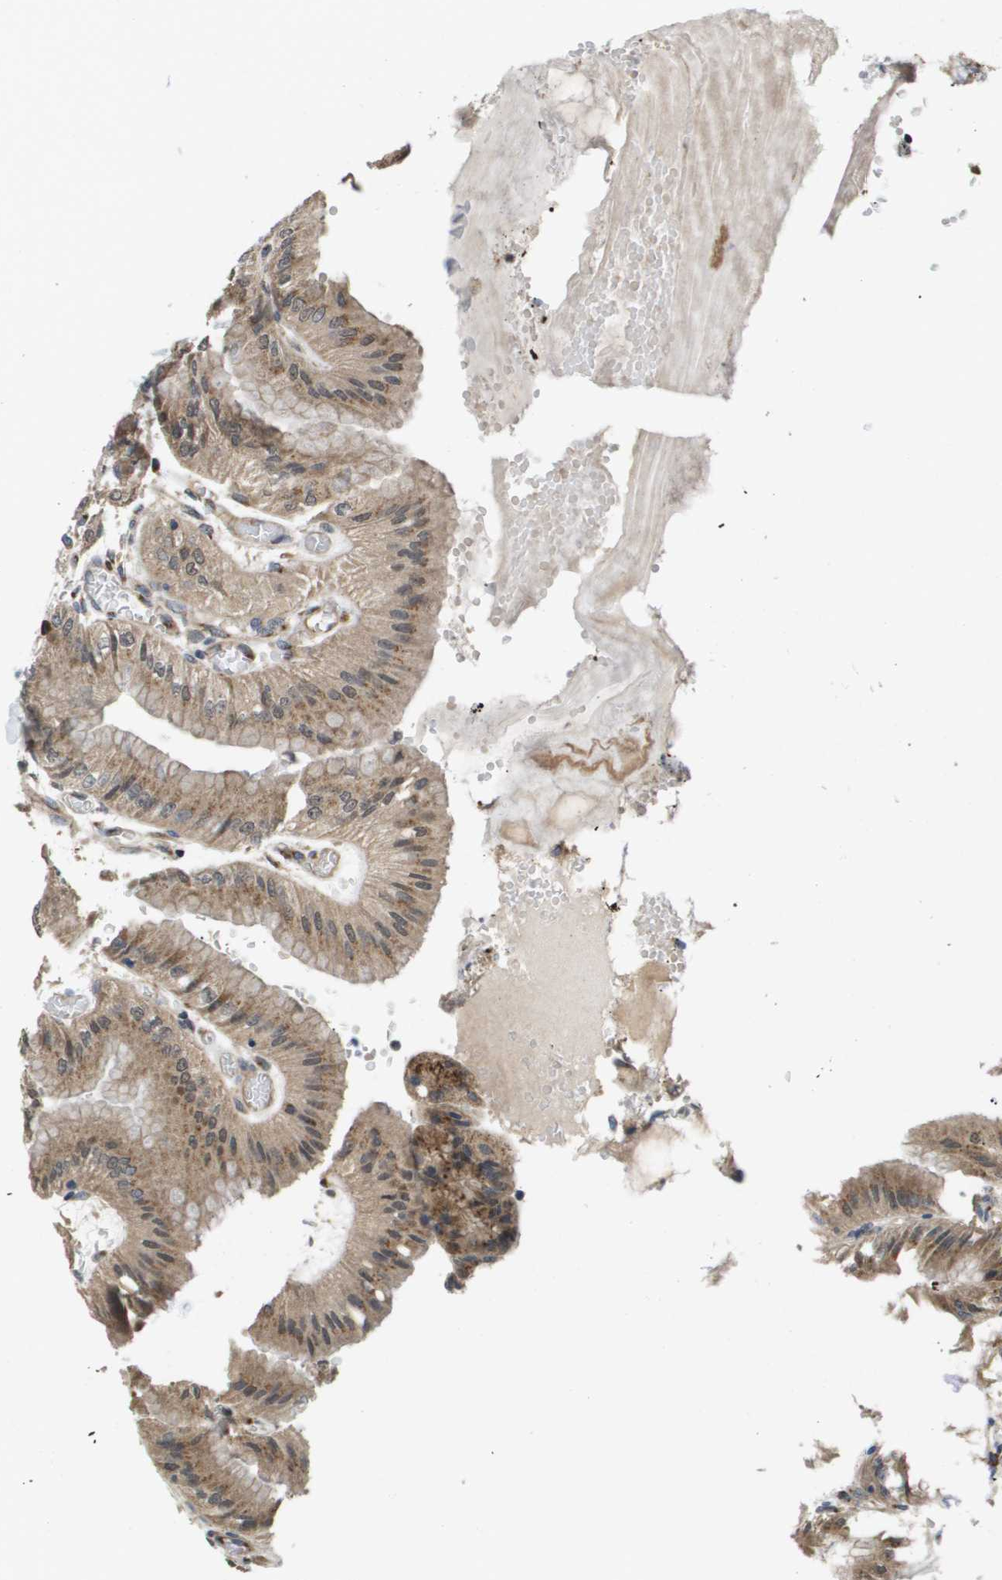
{"staining": {"intensity": "moderate", "quantity": ">75%", "location": "cytoplasmic/membranous,nuclear"}, "tissue": "stomach", "cell_type": "Glandular cells", "image_type": "normal", "snomed": [{"axis": "morphology", "description": "Normal tissue, NOS"}, {"axis": "topography", "description": "Stomach, lower"}], "caption": "Immunohistochemical staining of normal stomach displays moderate cytoplasmic/membranous,nuclear protein staining in approximately >75% of glandular cells.", "gene": "PCK1", "patient": {"sex": "male", "age": 71}}